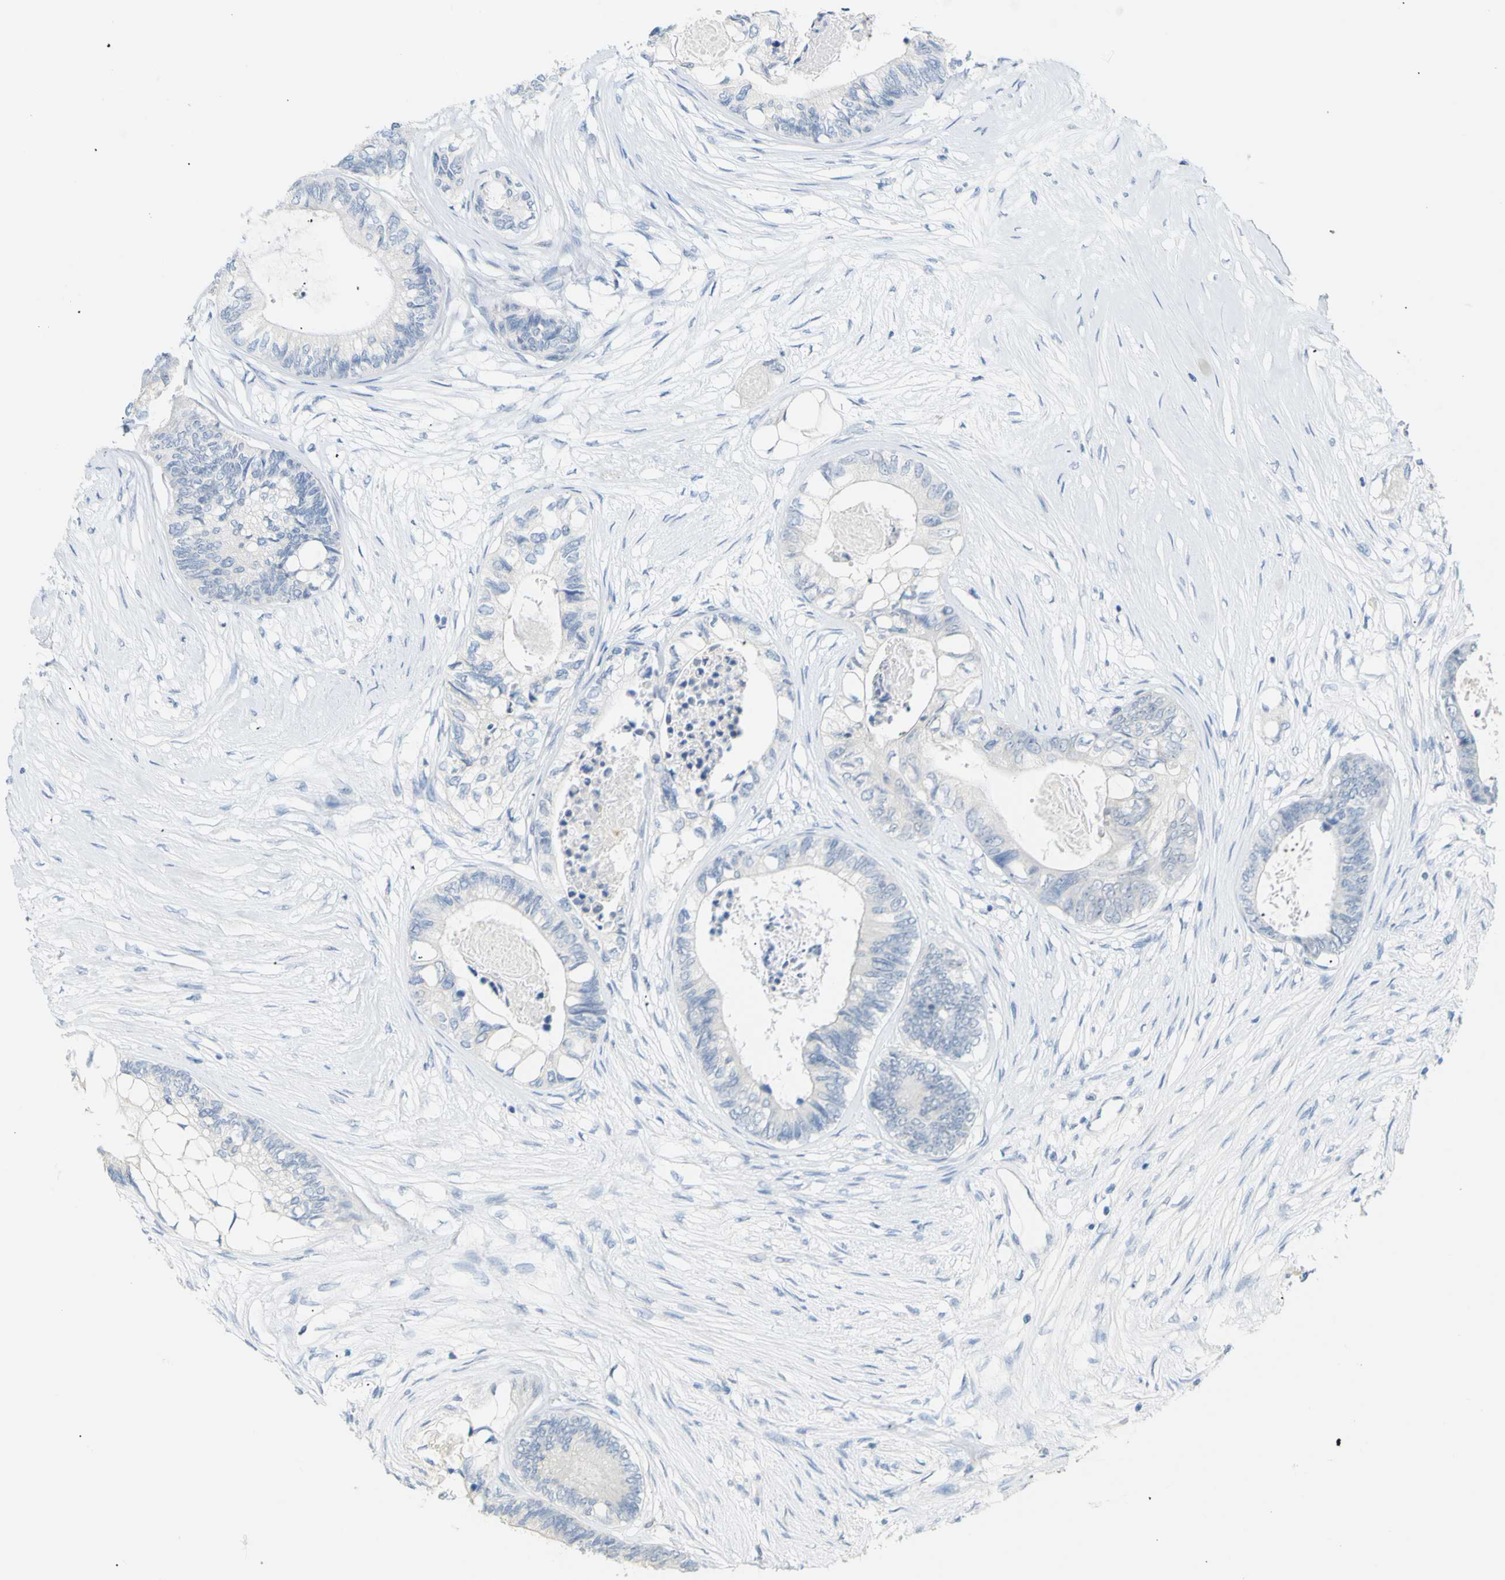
{"staining": {"intensity": "negative", "quantity": "none", "location": "none"}, "tissue": "colorectal cancer", "cell_type": "Tumor cells", "image_type": "cancer", "snomed": [{"axis": "morphology", "description": "Adenocarcinoma, NOS"}, {"axis": "topography", "description": "Rectum"}], "caption": "DAB immunohistochemical staining of colorectal cancer demonstrates no significant positivity in tumor cells.", "gene": "OPN1SW", "patient": {"sex": "male", "age": 63}}